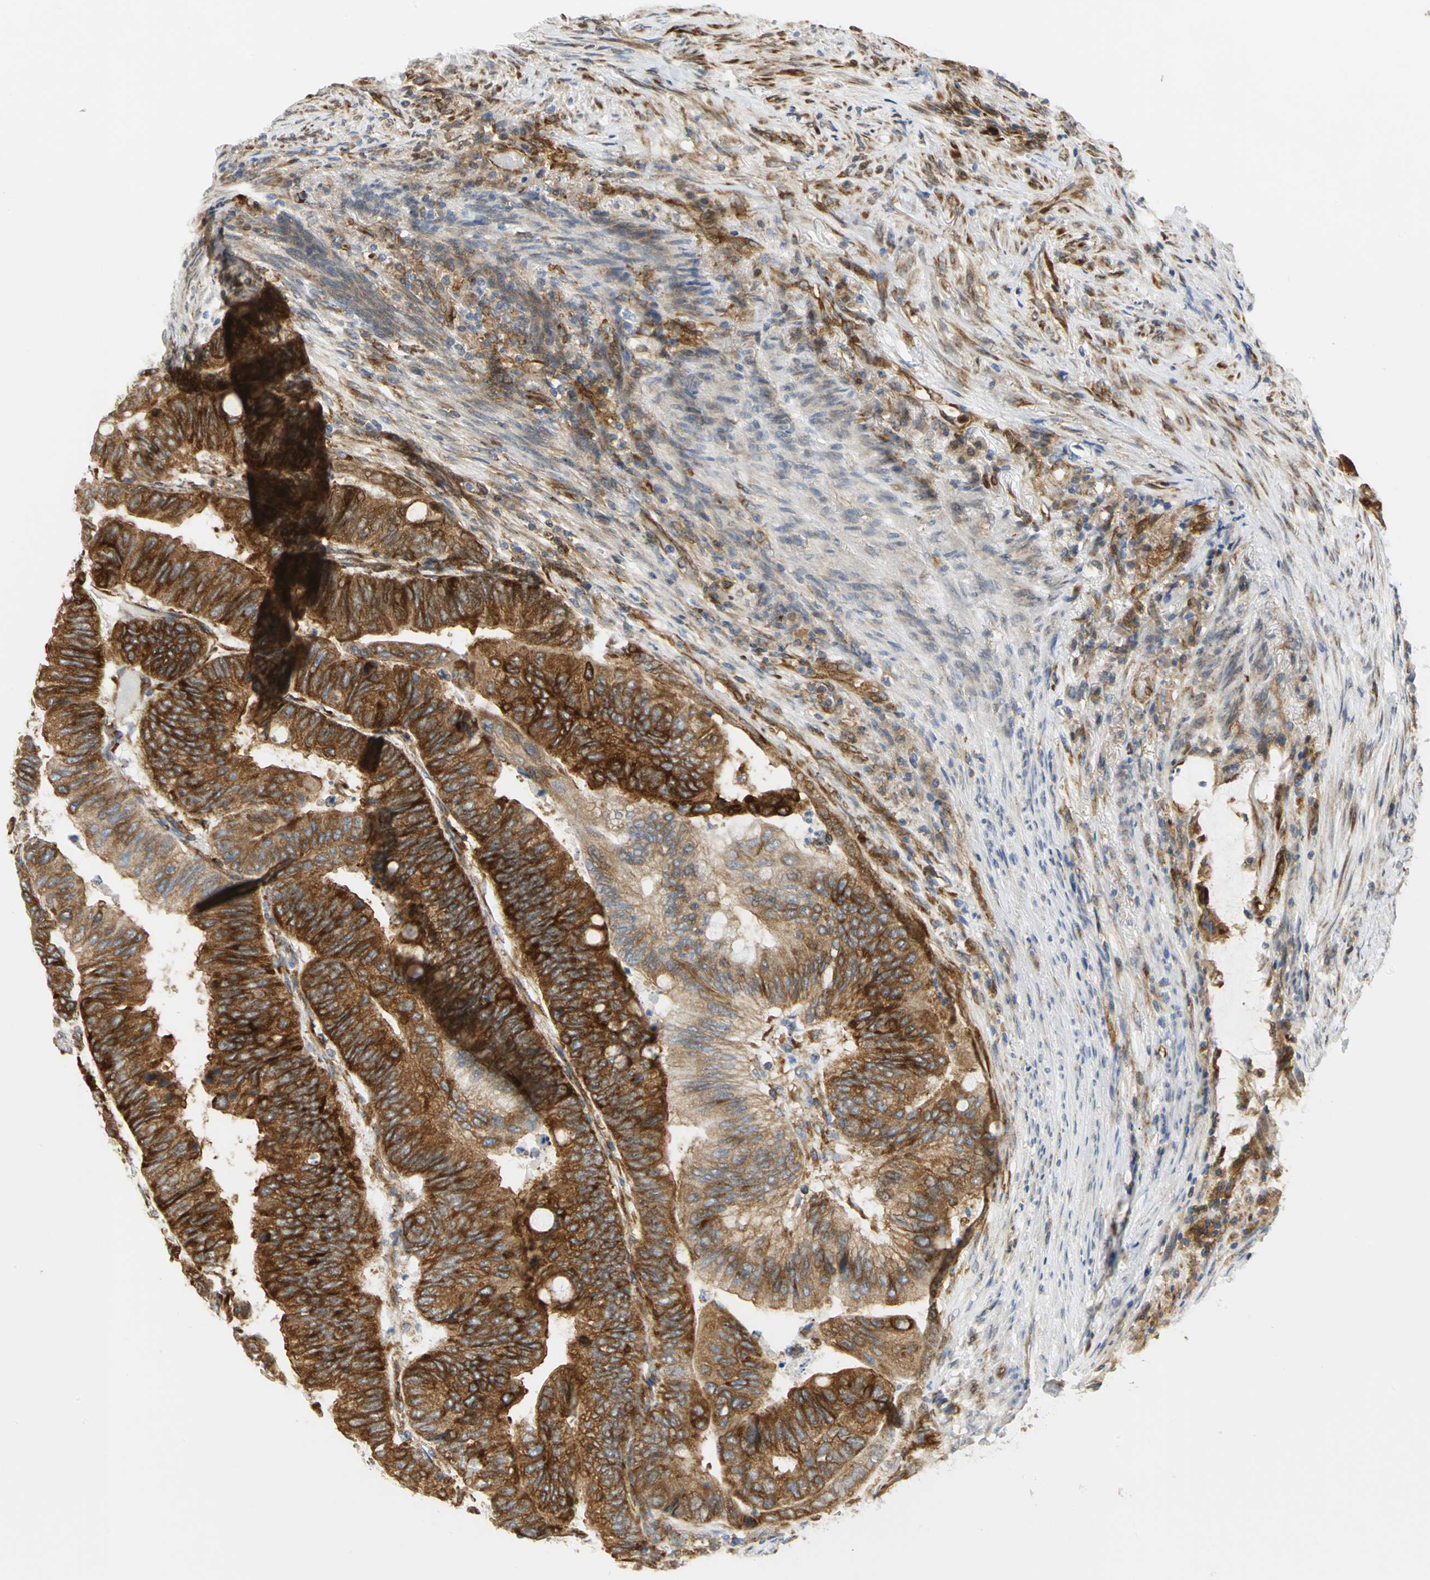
{"staining": {"intensity": "strong", "quantity": ">75%", "location": "cytoplasmic/membranous,nuclear"}, "tissue": "colorectal cancer", "cell_type": "Tumor cells", "image_type": "cancer", "snomed": [{"axis": "morphology", "description": "Normal tissue, NOS"}, {"axis": "morphology", "description": "Adenocarcinoma, NOS"}, {"axis": "topography", "description": "Rectum"}, {"axis": "topography", "description": "Peripheral nerve tissue"}], "caption": "Colorectal cancer (adenocarcinoma) stained with IHC reveals strong cytoplasmic/membranous and nuclear expression in about >75% of tumor cells. (brown staining indicates protein expression, while blue staining denotes nuclei).", "gene": "YBX1", "patient": {"sex": "male", "age": 92}}